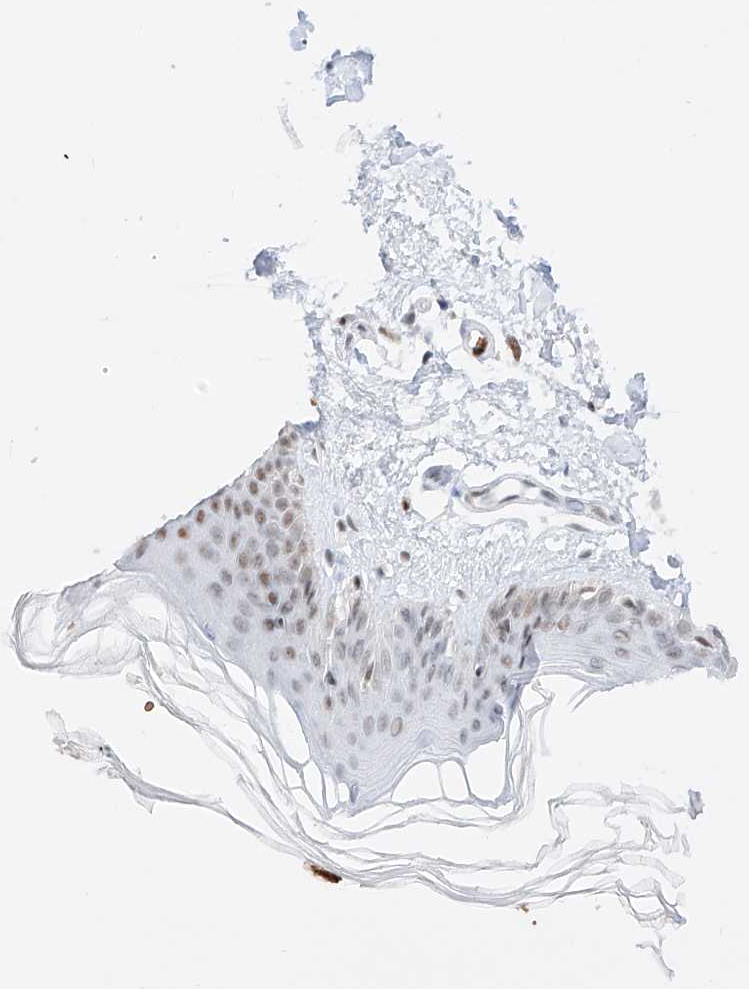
{"staining": {"intensity": "weak", "quantity": "<25%", "location": "nuclear"}, "tissue": "skin", "cell_type": "Fibroblasts", "image_type": "normal", "snomed": [{"axis": "morphology", "description": "Normal tissue, NOS"}, {"axis": "topography", "description": "Skin"}], "caption": "High power microscopy image of an immunohistochemistry (IHC) histopathology image of benign skin, revealing no significant staining in fibroblasts. Brightfield microscopy of IHC stained with DAB (3,3'-diaminobenzidine) (brown) and hematoxylin (blue), captured at high magnification.", "gene": "APIP", "patient": {"sex": "female", "age": 27}}